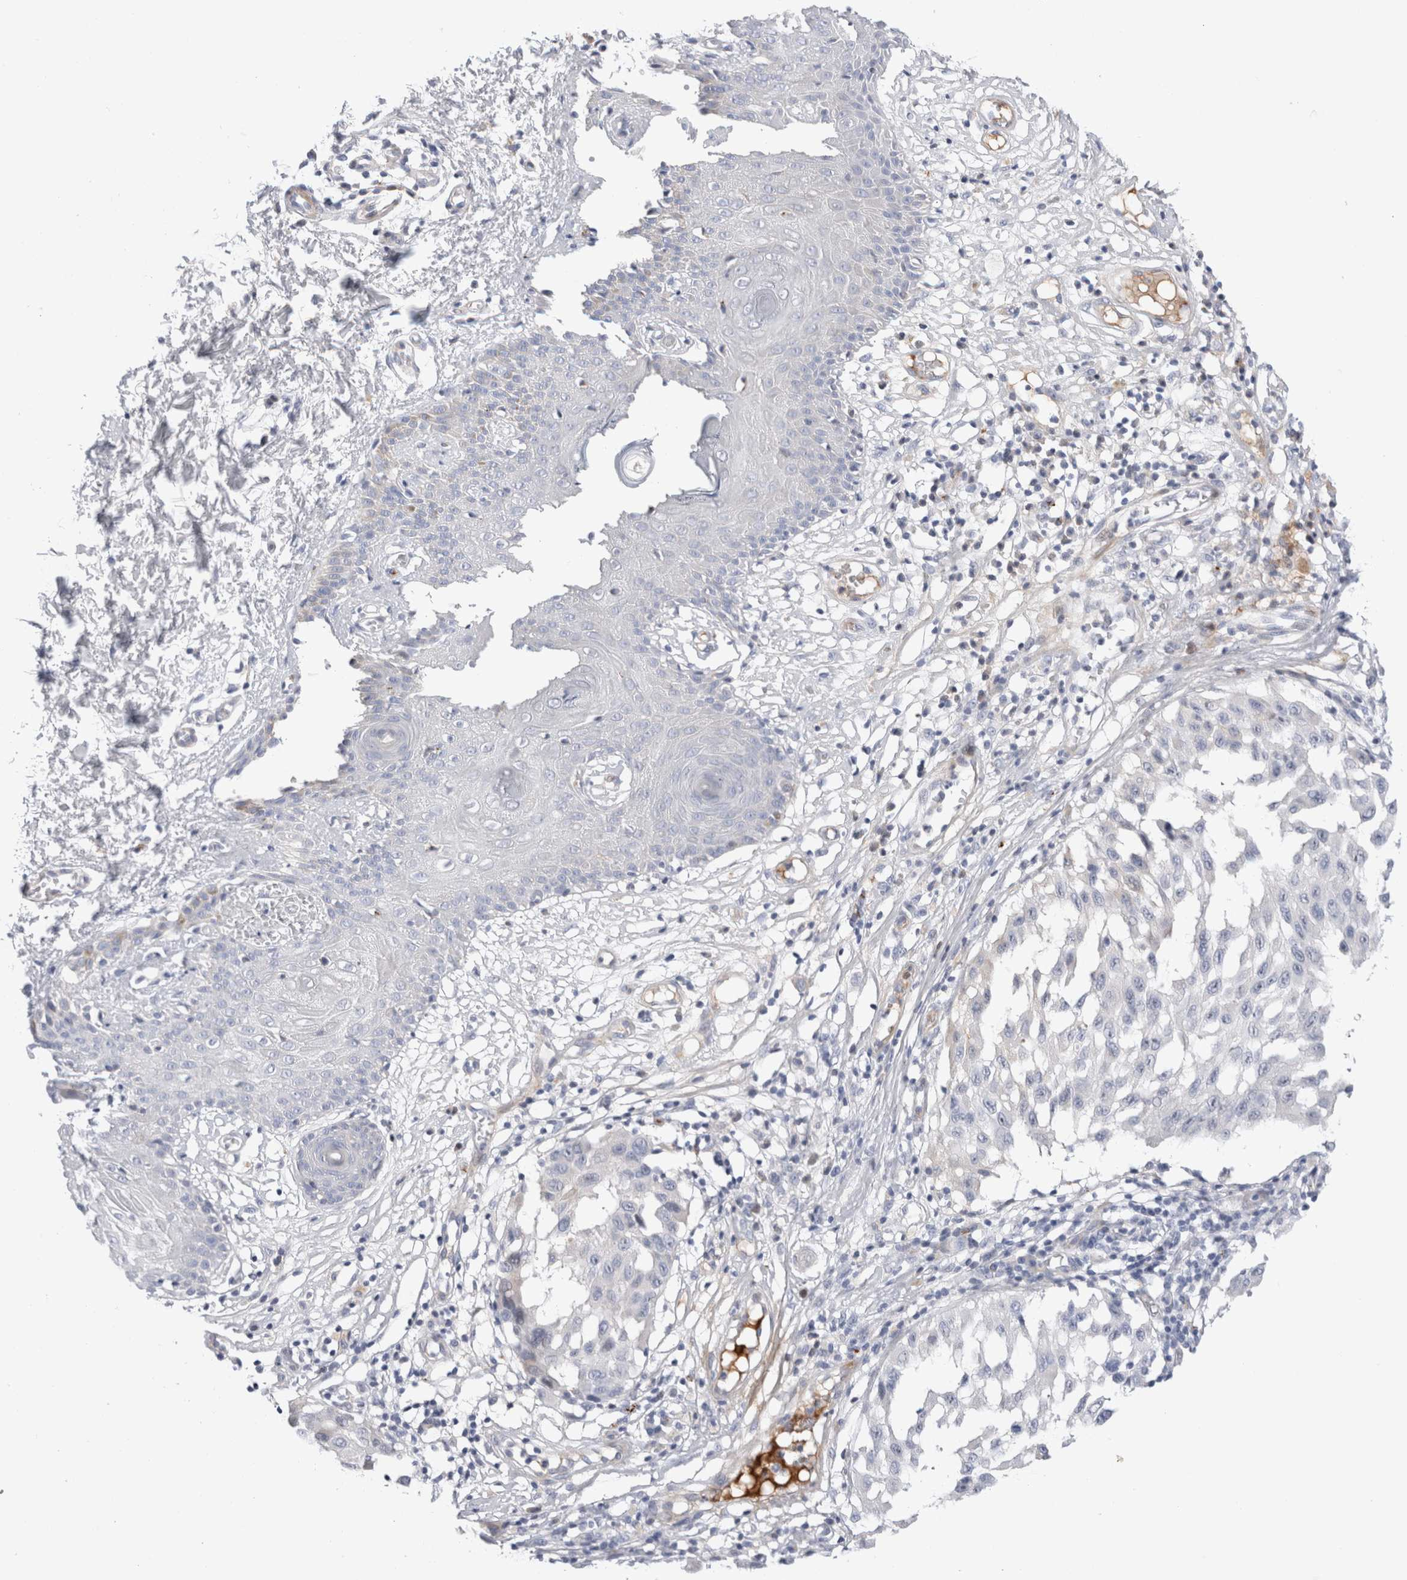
{"staining": {"intensity": "negative", "quantity": "none", "location": "none"}, "tissue": "melanoma", "cell_type": "Tumor cells", "image_type": "cancer", "snomed": [{"axis": "morphology", "description": "Malignant melanoma, NOS"}, {"axis": "topography", "description": "Skin"}], "caption": "This micrograph is of malignant melanoma stained with immunohistochemistry to label a protein in brown with the nuclei are counter-stained blue. There is no staining in tumor cells. (DAB (3,3'-diaminobenzidine) IHC, high magnification).", "gene": "ECHDC2", "patient": {"sex": "male", "age": 30}}